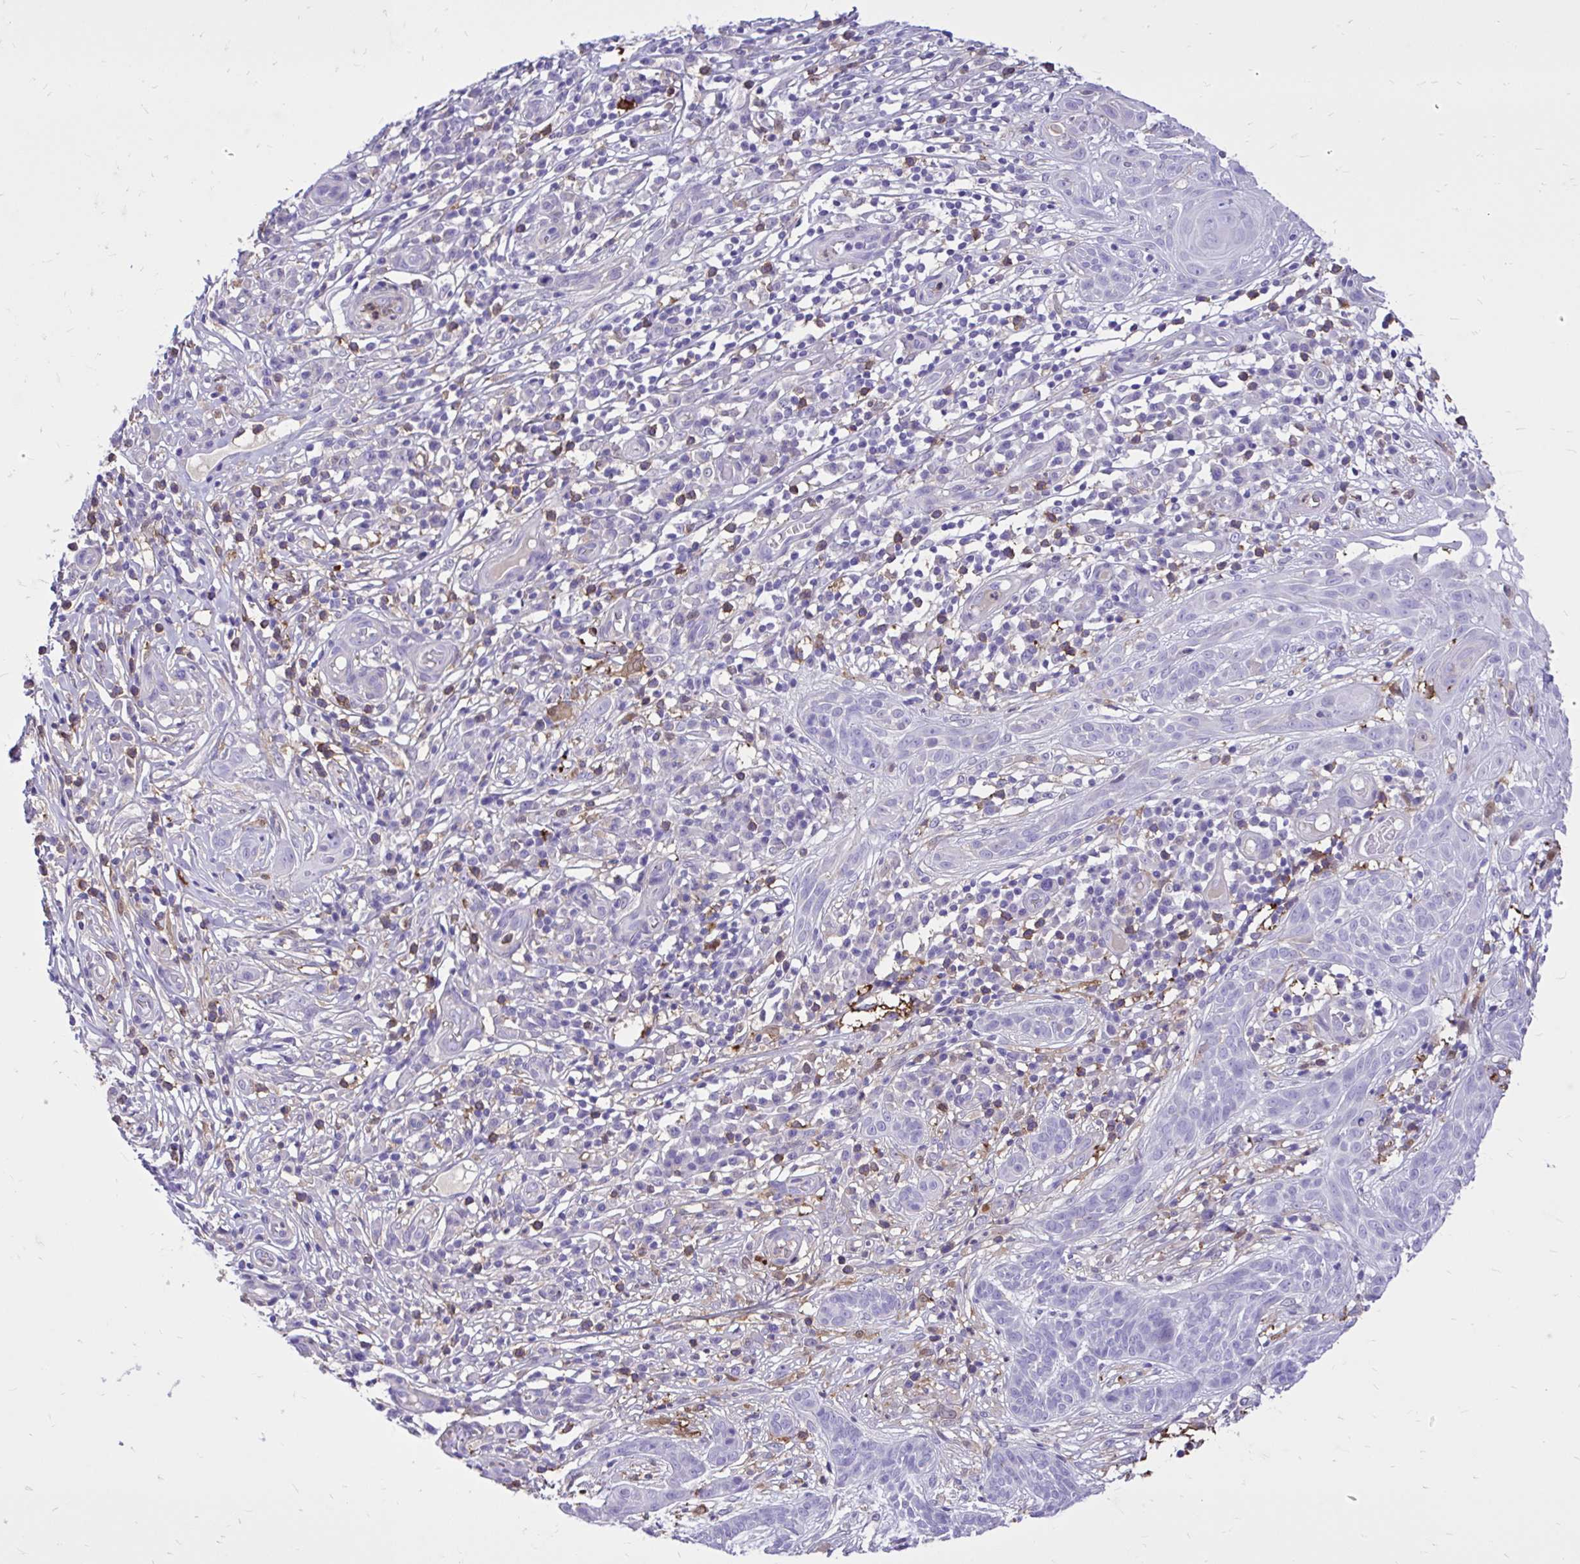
{"staining": {"intensity": "negative", "quantity": "none", "location": "none"}, "tissue": "skin cancer", "cell_type": "Tumor cells", "image_type": "cancer", "snomed": [{"axis": "morphology", "description": "Basal cell carcinoma"}, {"axis": "topography", "description": "Skin"}, {"axis": "topography", "description": "Skin, foot"}], "caption": "Protein analysis of basal cell carcinoma (skin) reveals no significant positivity in tumor cells.", "gene": "TLR7", "patient": {"sex": "female", "age": 86}}